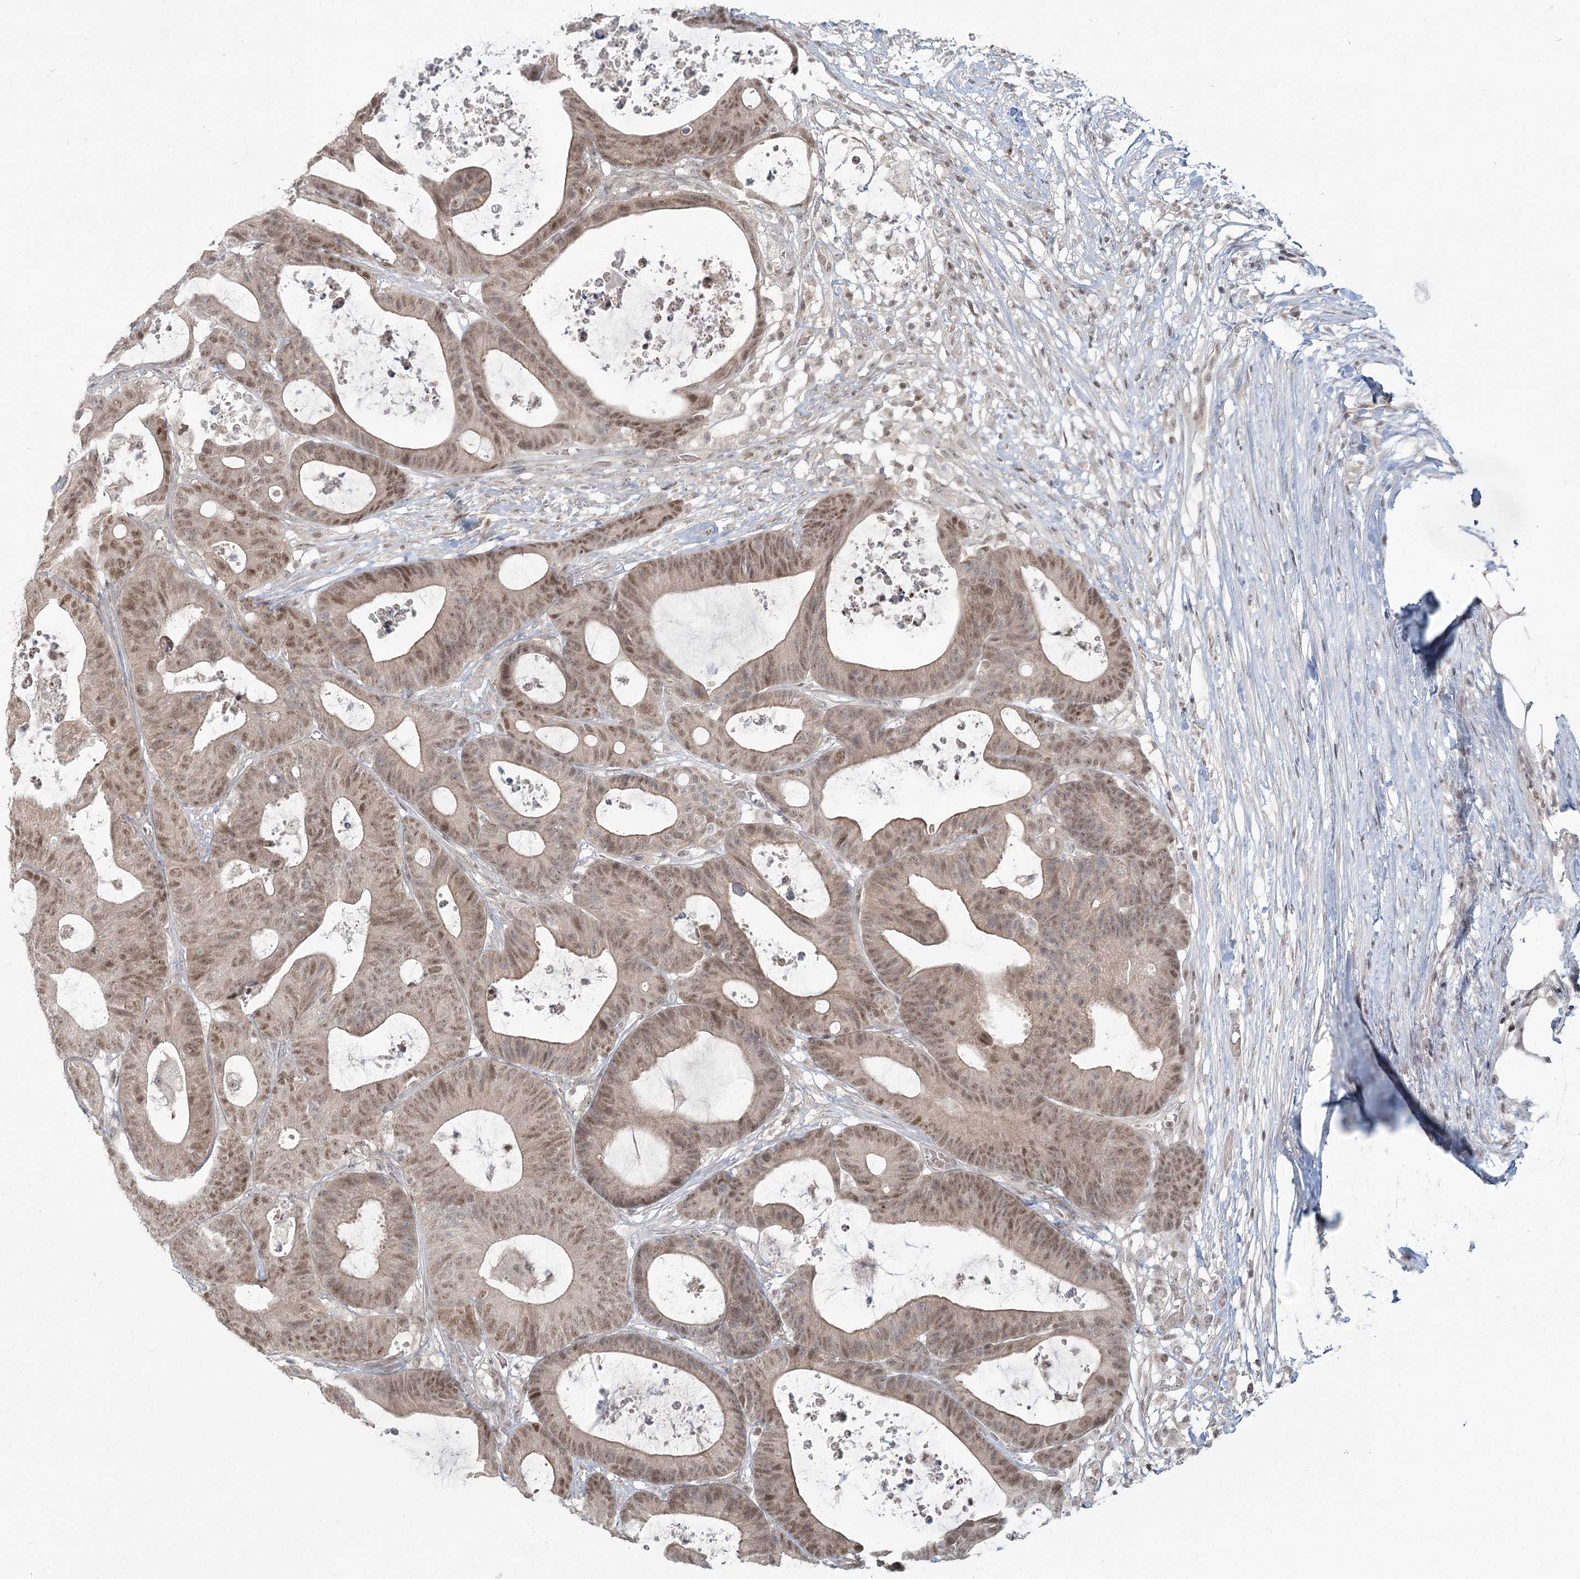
{"staining": {"intensity": "moderate", "quantity": ">75%", "location": "cytoplasmic/membranous,nuclear"}, "tissue": "colorectal cancer", "cell_type": "Tumor cells", "image_type": "cancer", "snomed": [{"axis": "morphology", "description": "Adenocarcinoma, NOS"}, {"axis": "topography", "description": "Colon"}], "caption": "Tumor cells reveal moderate cytoplasmic/membranous and nuclear expression in approximately >75% of cells in colorectal adenocarcinoma.", "gene": "R3HCC1L", "patient": {"sex": "female", "age": 84}}